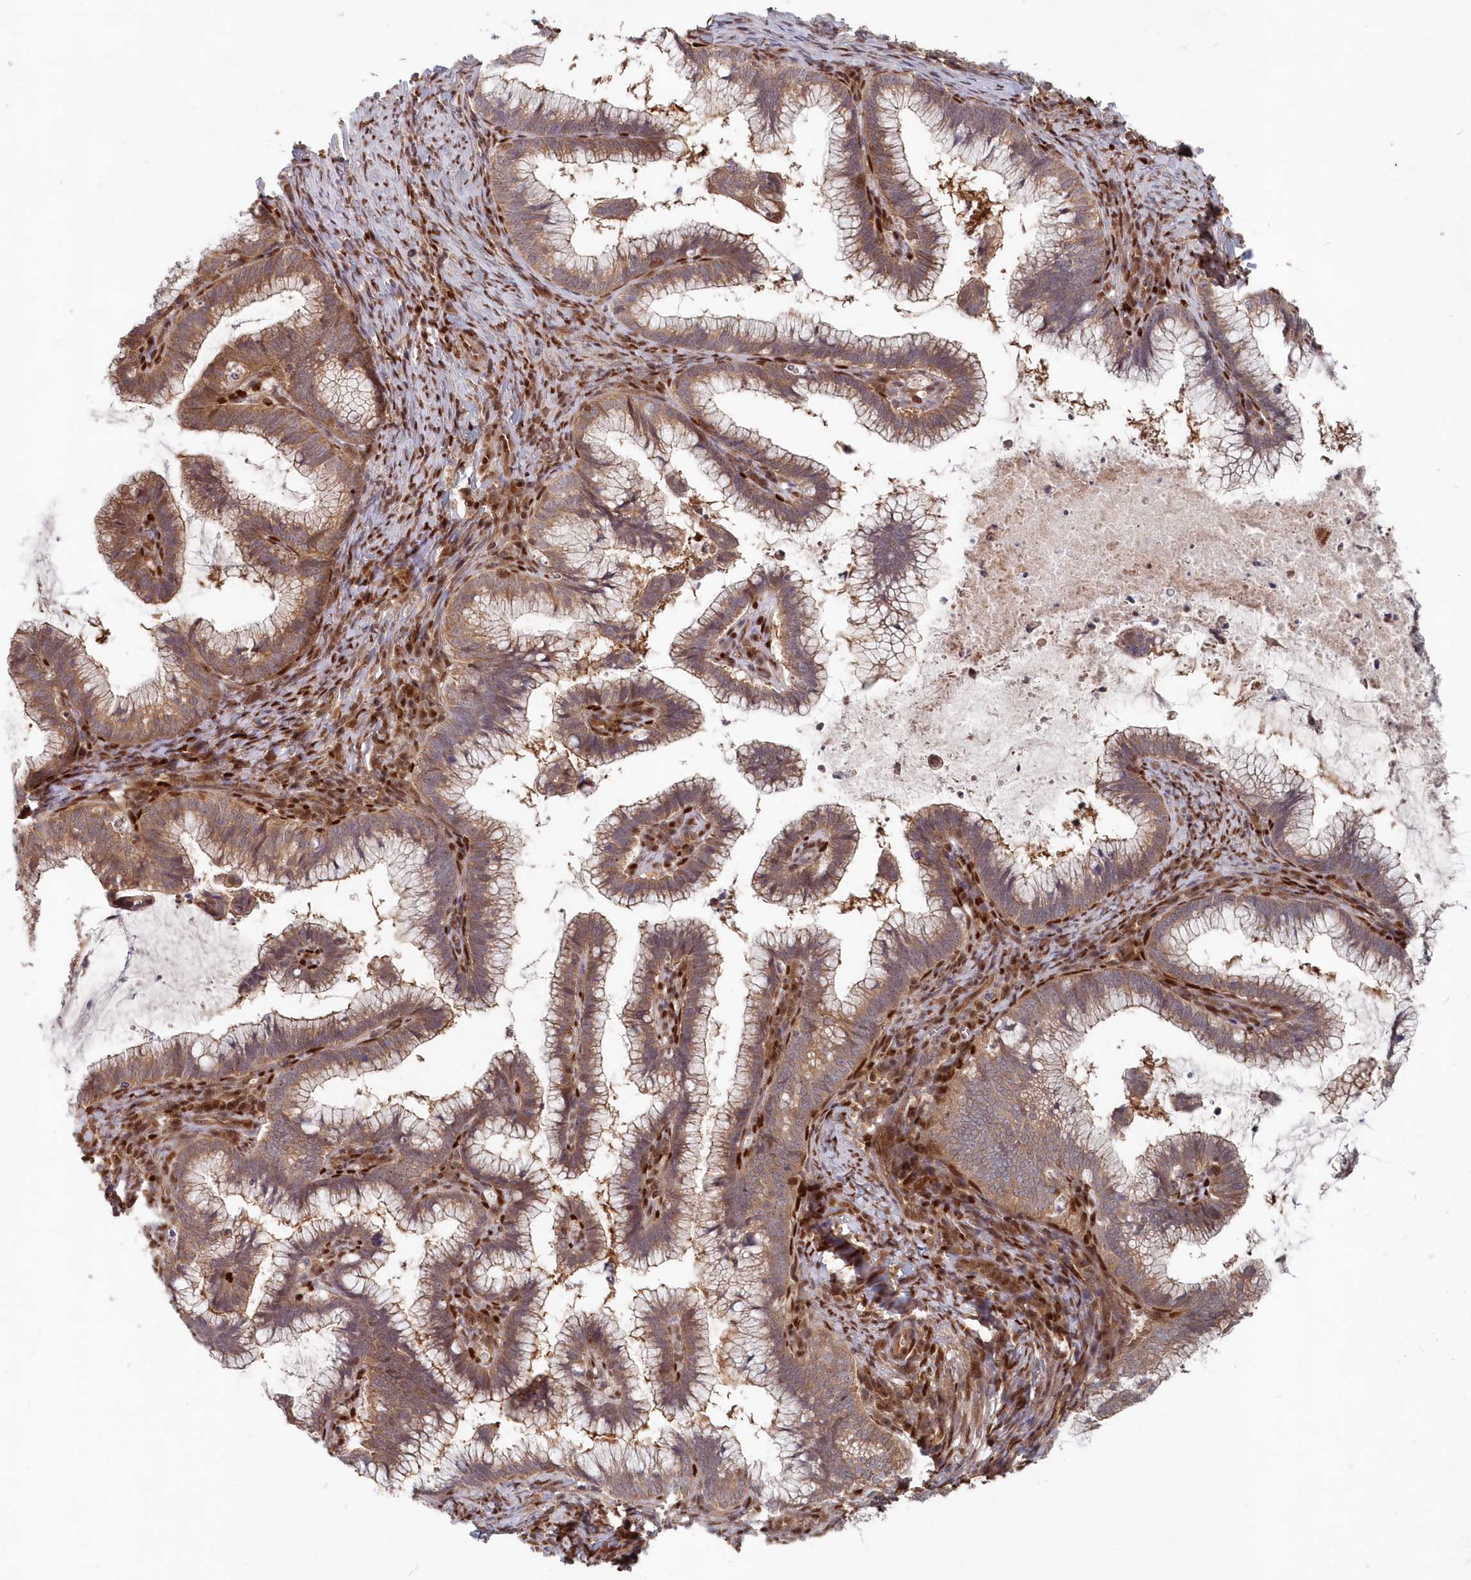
{"staining": {"intensity": "moderate", "quantity": ">75%", "location": "cytoplasmic/membranous"}, "tissue": "cervical cancer", "cell_type": "Tumor cells", "image_type": "cancer", "snomed": [{"axis": "morphology", "description": "Adenocarcinoma, NOS"}, {"axis": "topography", "description": "Cervix"}], "caption": "High-power microscopy captured an immunohistochemistry image of cervical cancer, revealing moderate cytoplasmic/membranous expression in approximately >75% of tumor cells.", "gene": "ABHD14B", "patient": {"sex": "female", "age": 36}}